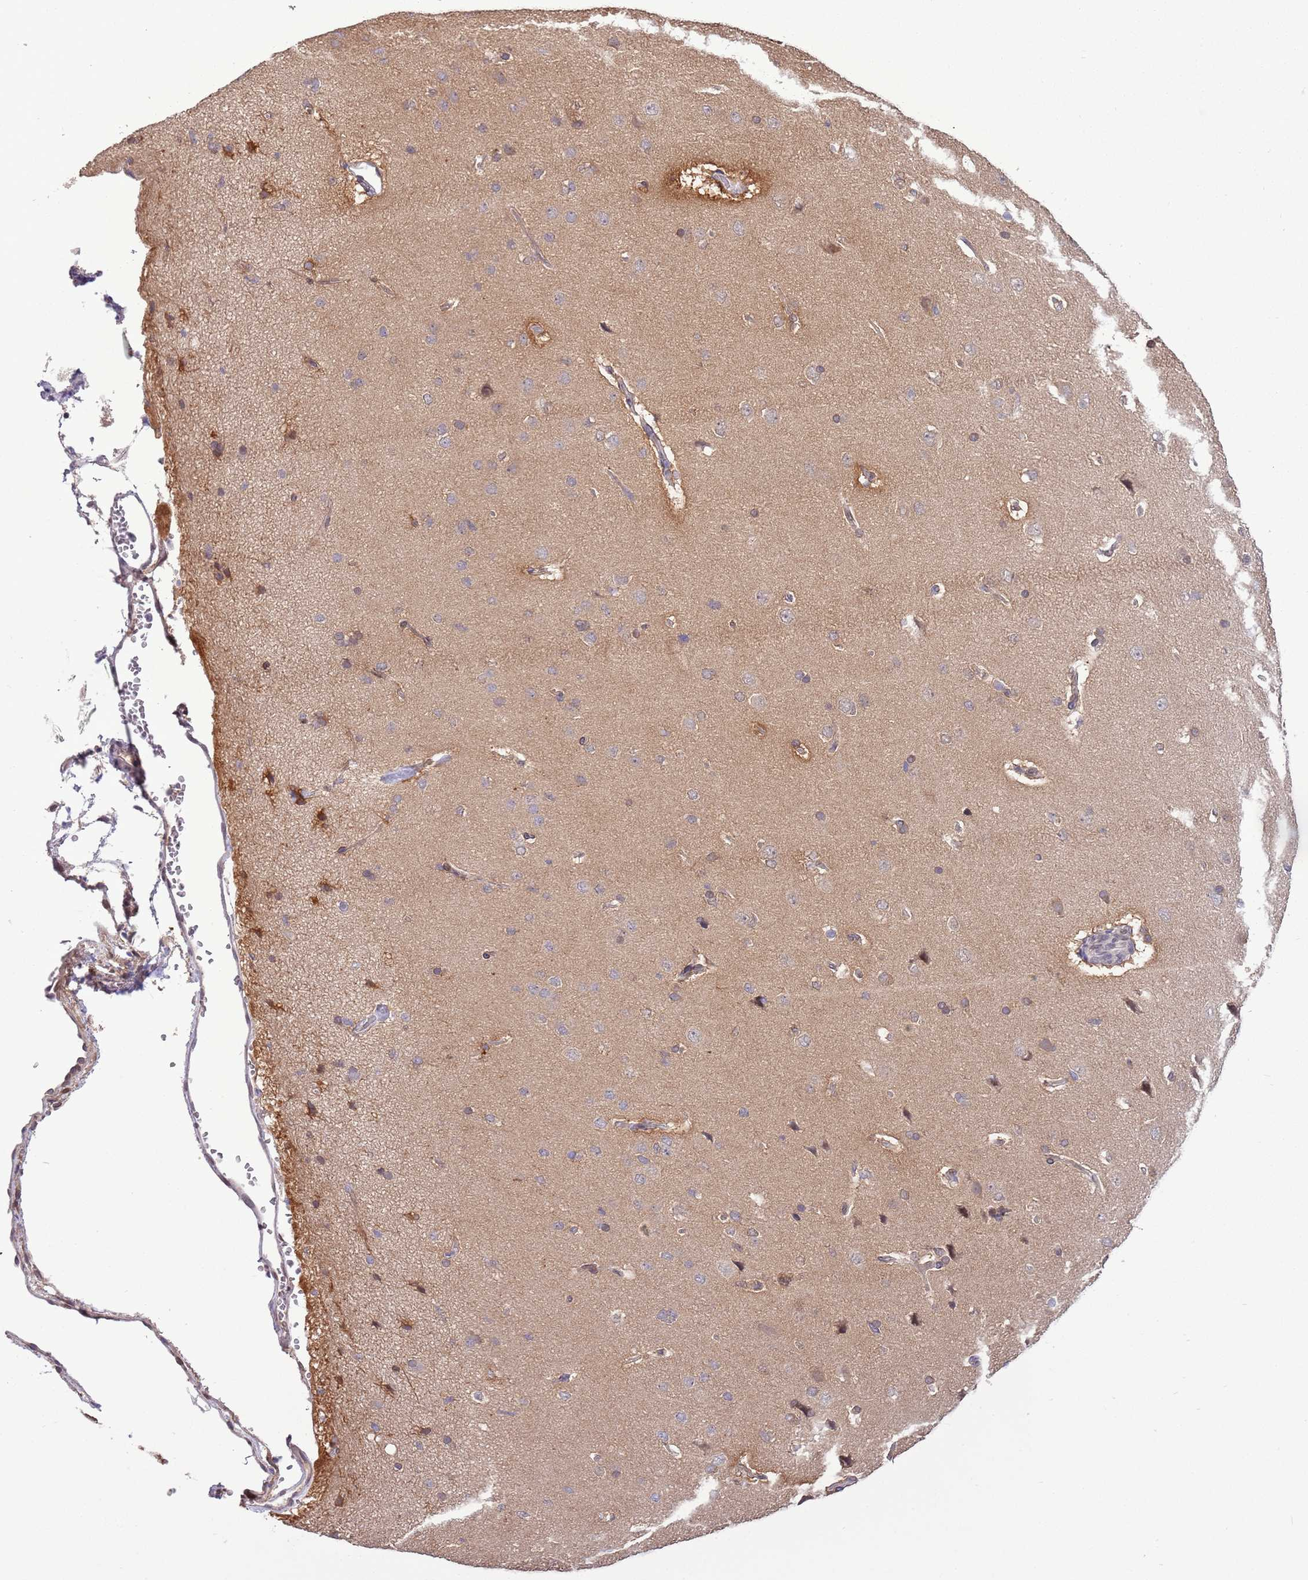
{"staining": {"intensity": "negative", "quantity": "none", "location": "none"}, "tissue": "cerebral cortex", "cell_type": "Endothelial cells", "image_type": "normal", "snomed": [{"axis": "morphology", "description": "Normal tissue, NOS"}, {"axis": "topography", "description": "Cerebral cortex"}], "caption": "Cerebral cortex stained for a protein using IHC shows no staining endothelial cells.", "gene": "ZNF665", "patient": {"sex": "male", "age": 62}}